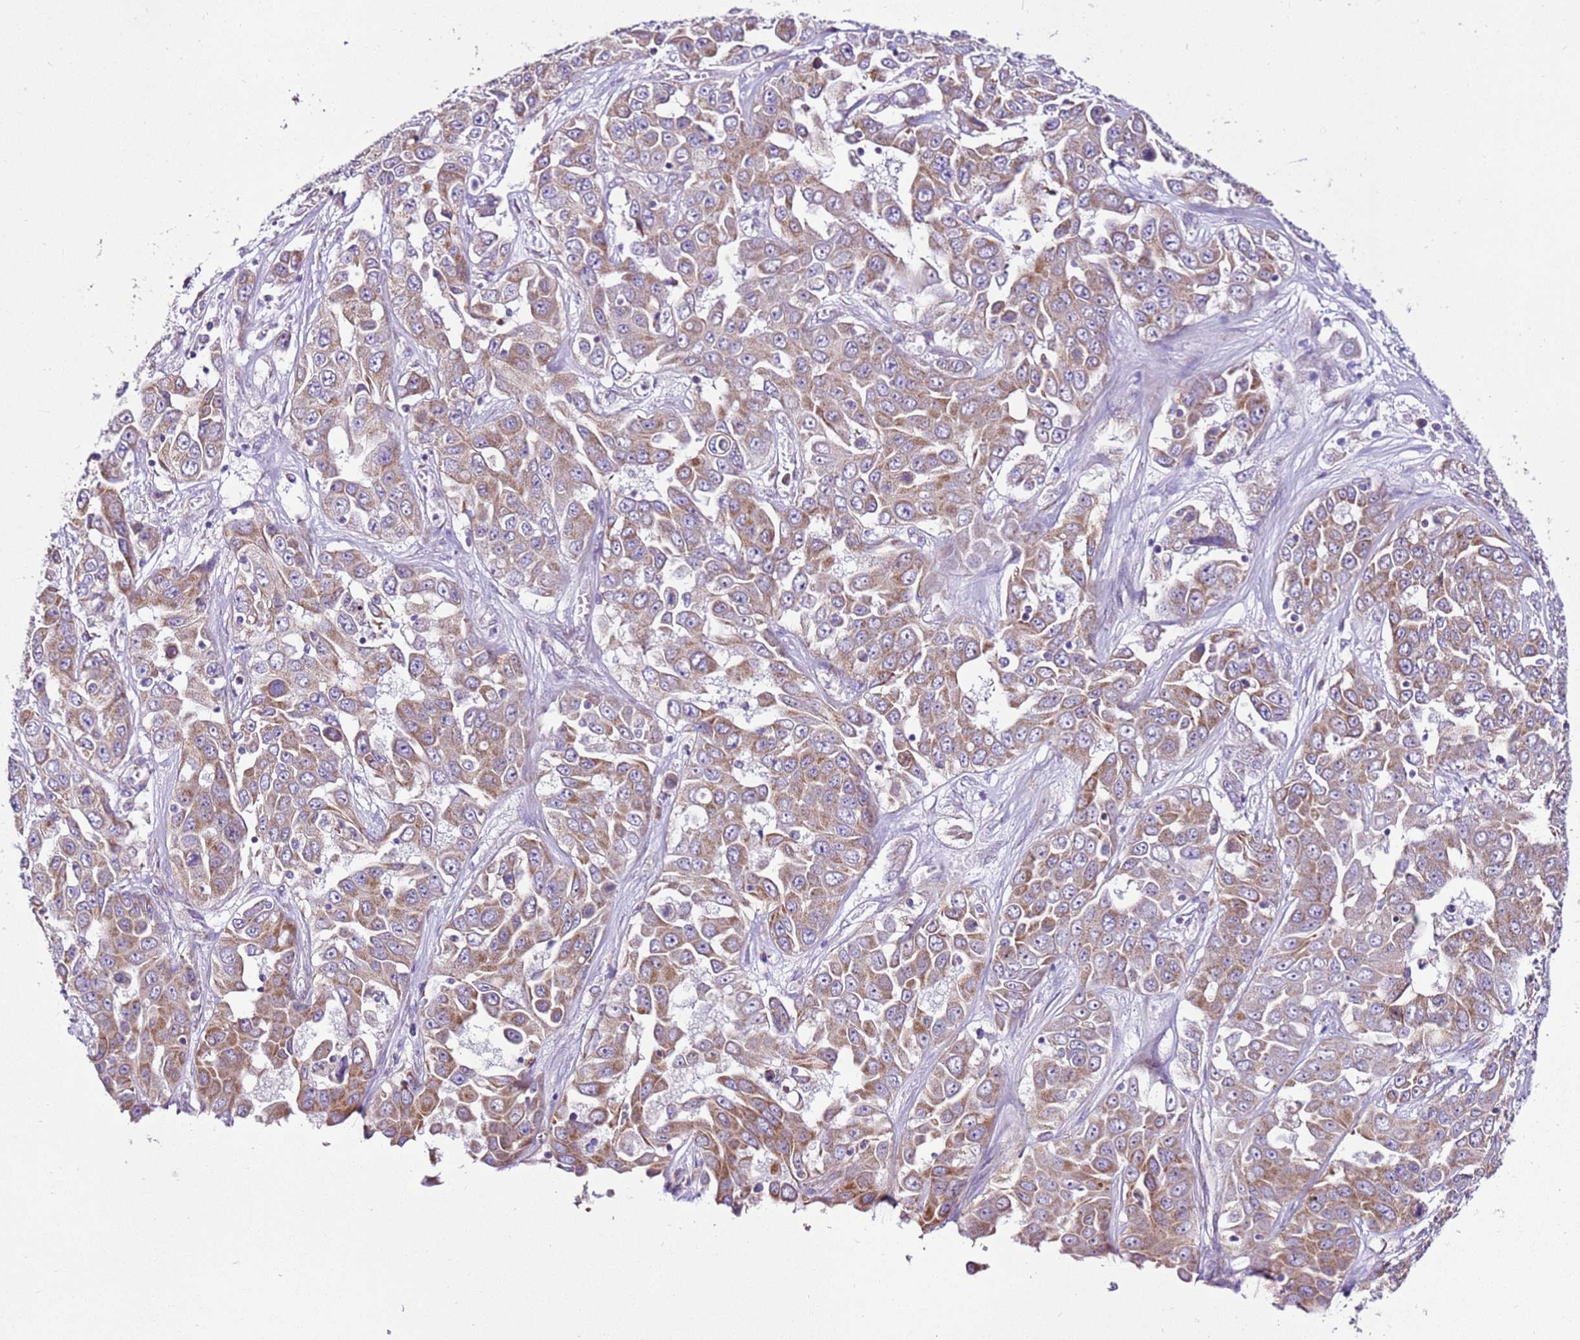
{"staining": {"intensity": "moderate", "quantity": "25%-75%", "location": "cytoplasmic/membranous"}, "tissue": "liver cancer", "cell_type": "Tumor cells", "image_type": "cancer", "snomed": [{"axis": "morphology", "description": "Cholangiocarcinoma"}, {"axis": "topography", "description": "Liver"}], "caption": "Brown immunohistochemical staining in human liver cholangiocarcinoma reveals moderate cytoplasmic/membranous expression in about 25%-75% of tumor cells.", "gene": "MRPL36", "patient": {"sex": "female", "age": 52}}